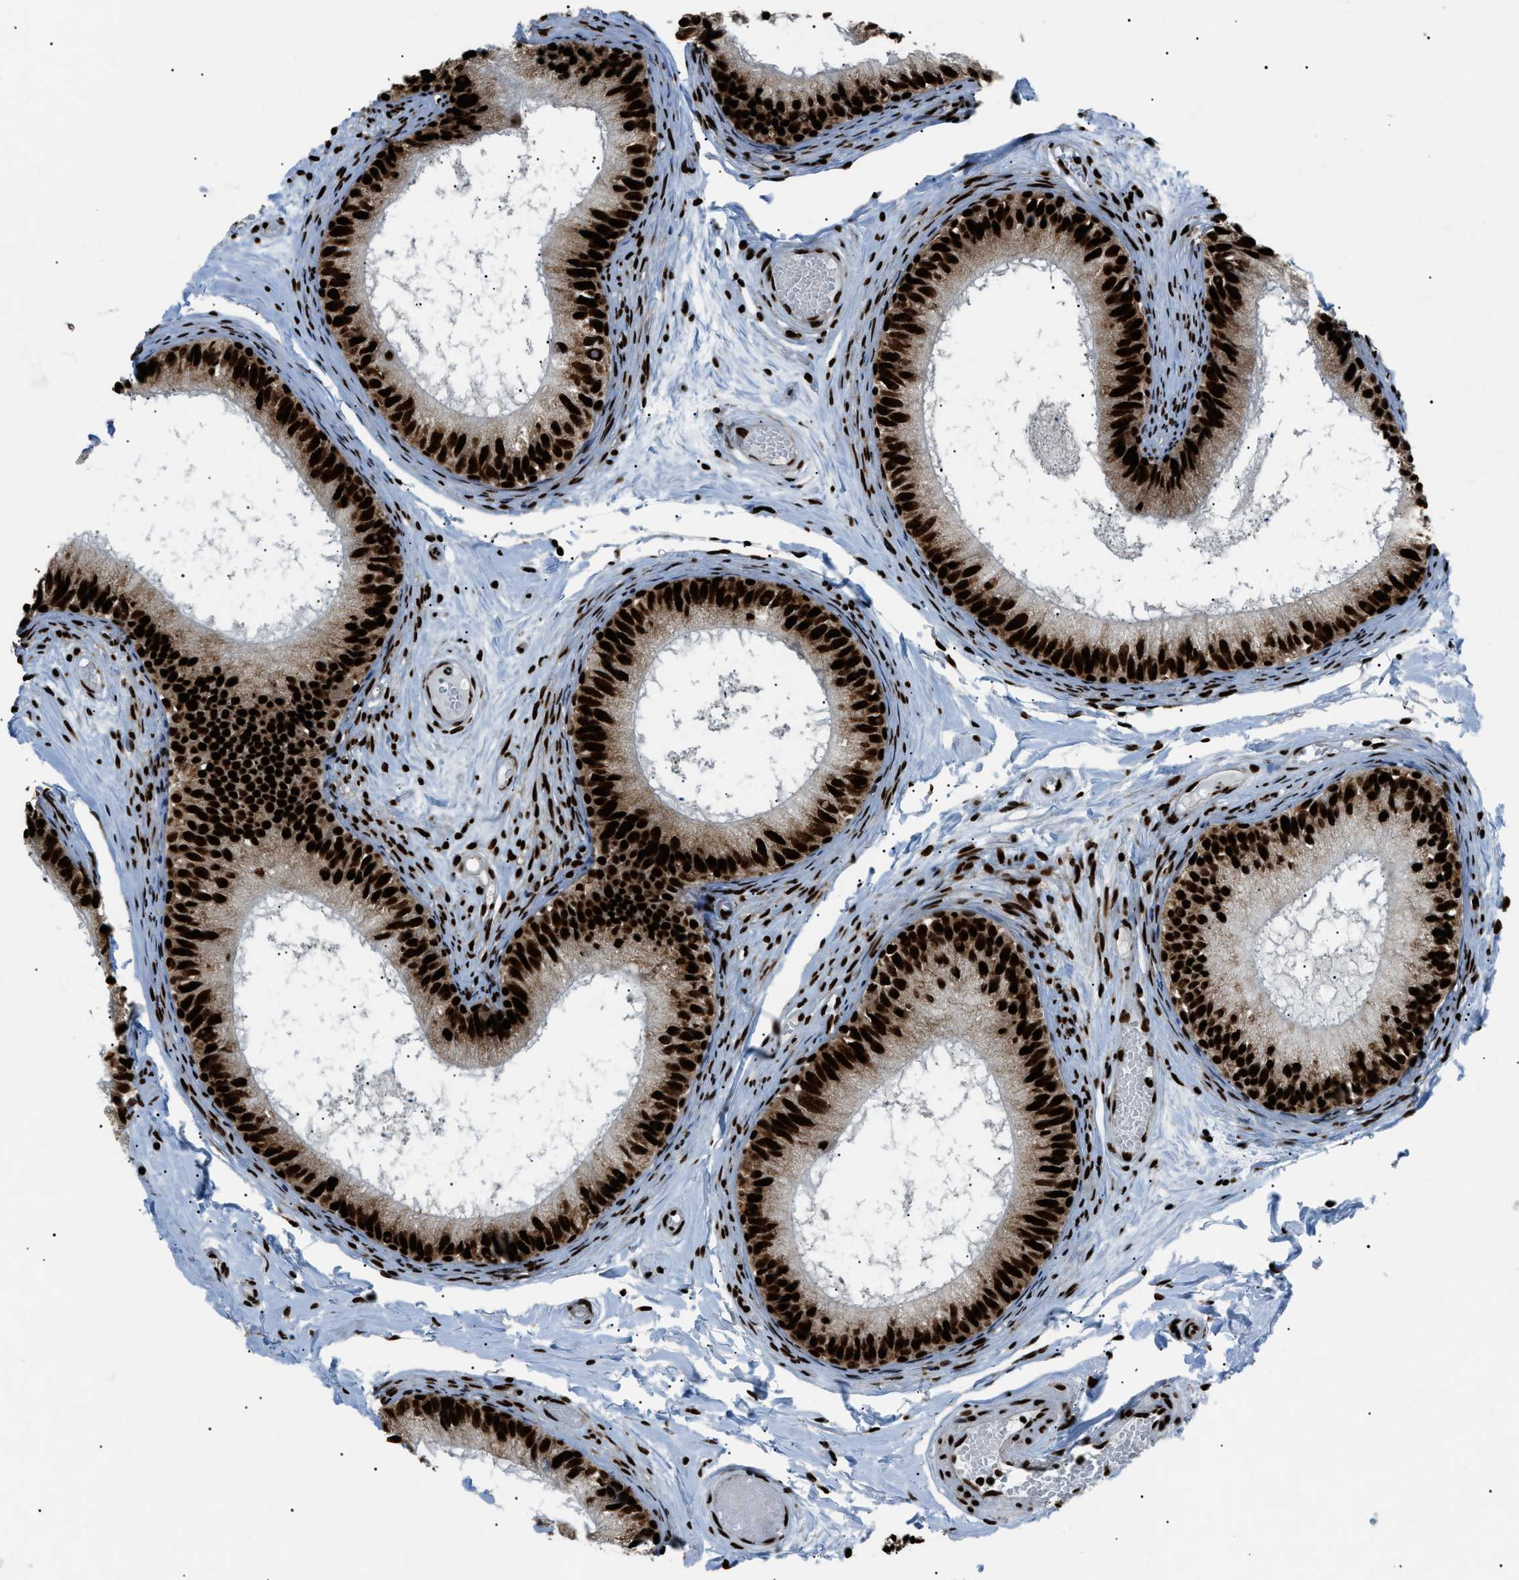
{"staining": {"intensity": "strong", "quantity": ">75%", "location": "cytoplasmic/membranous,nuclear"}, "tissue": "epididymis", "cell_type": "Glandular cells", "image_type": "normal", "snomed": [{"axis": "morphology", "description": "Normal tissue, NOS"}, {"axis": "topography", "description": "Epididymis"}], "caption": "This micrograph shows benign epididymis stained with immunohistochemistry to label a protein in brown. The cytoplasmic/membranous,nuclear of glandular cells show strong positivity for the protein. Nuclei are counter-stained blue.", "gene": "HNRNPK", "patient": {"sex": "male", "age": 46}}